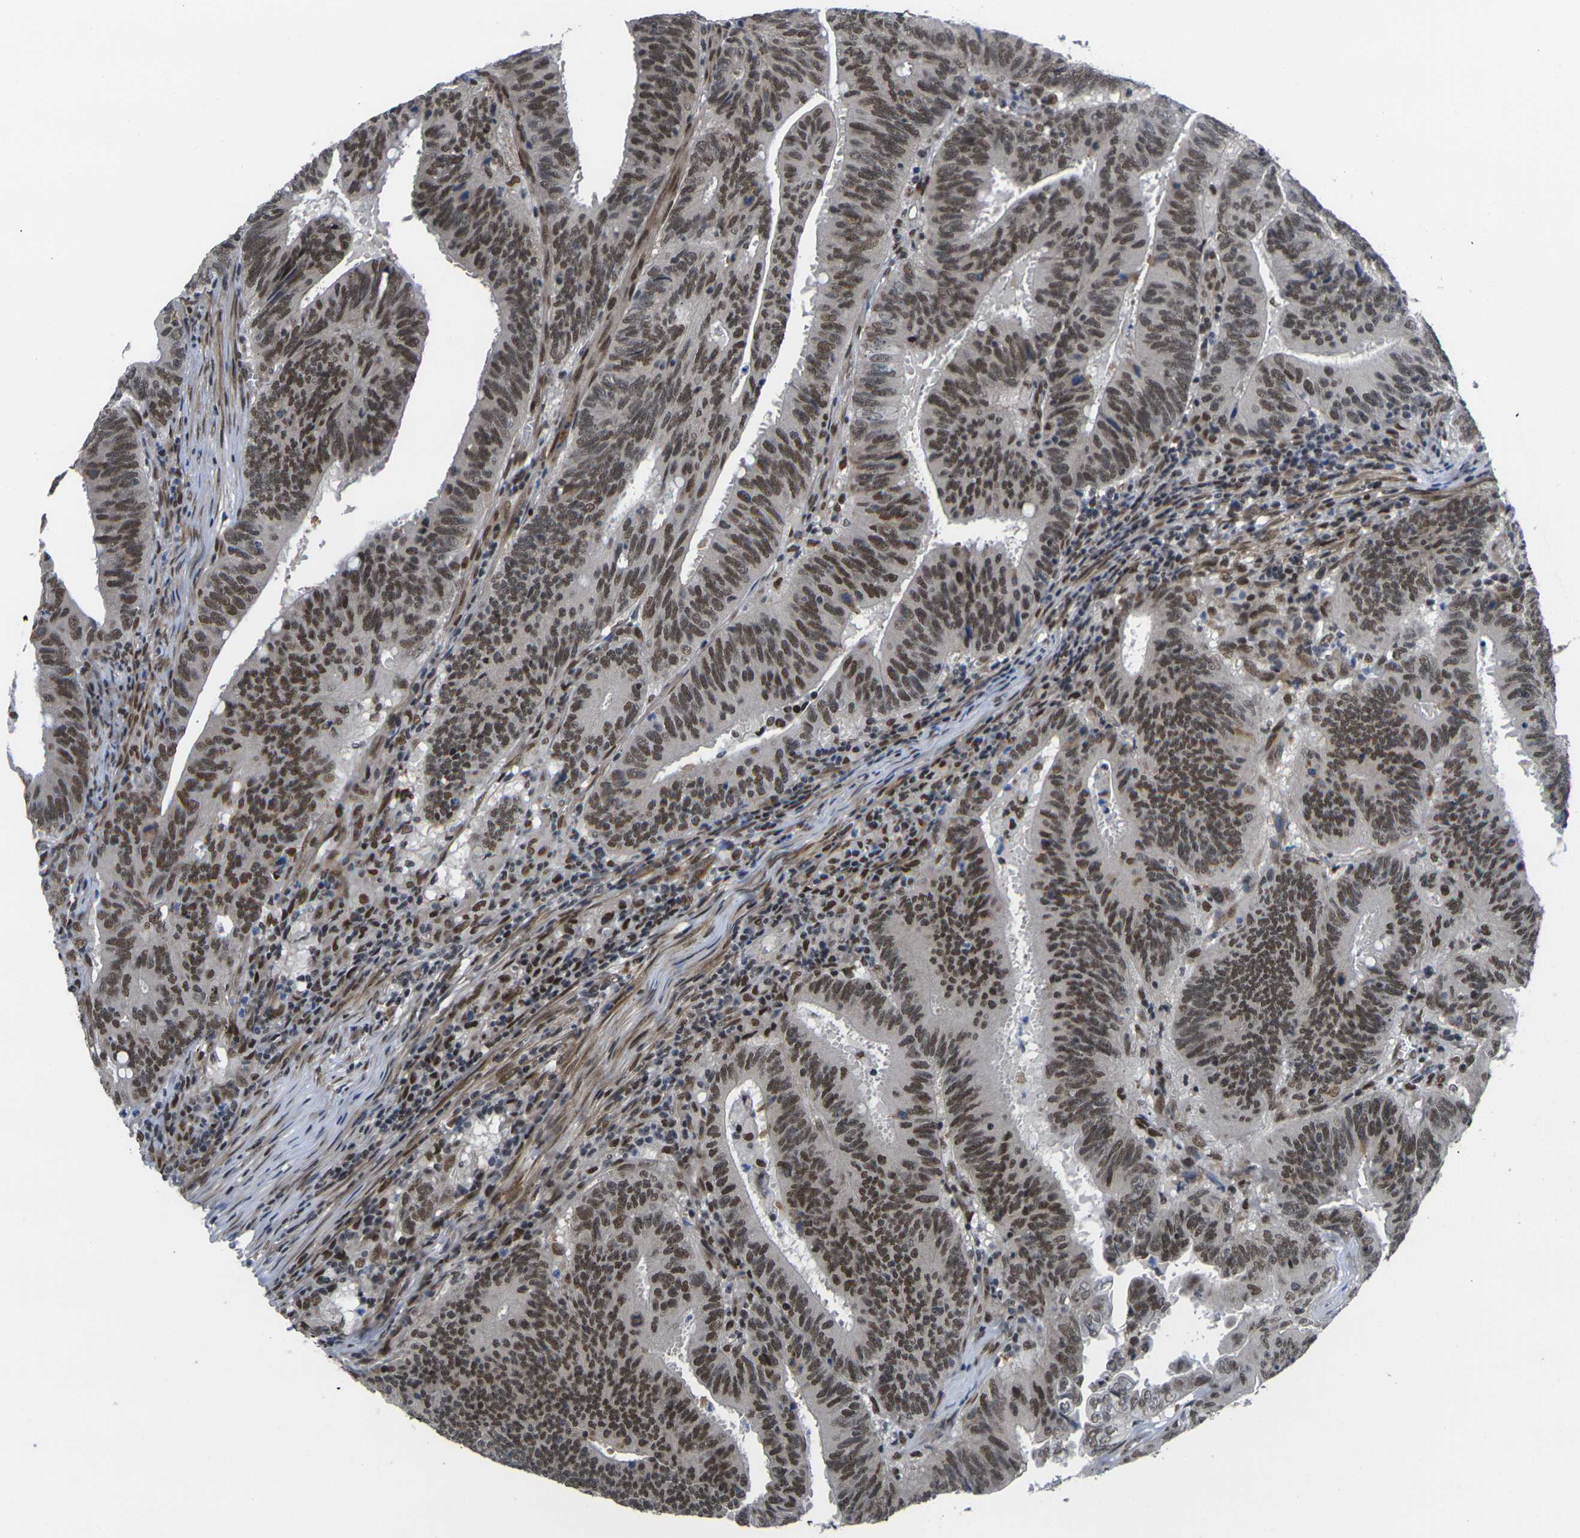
{"staining": {"intensity": "moderate", "quantity": ">75%", "location": "nuclear"}, "tissue": "colorectal cancer", "cell_type": "Tumor cells", "image_type": "cancer", "snomed": [{"axis": "morphology", "description": "Adenocarcinoma, NOS"}, {"axis": "topography", "description": "Colon"}], "caption": "Immunohistochemical staining of adenocarcinoma (colorectal) shows moderate nuclear protein positivity in approximately >75% of tumor cells.", "gene": "RBM7", "patient": {"sex": "male", "age": 45}}